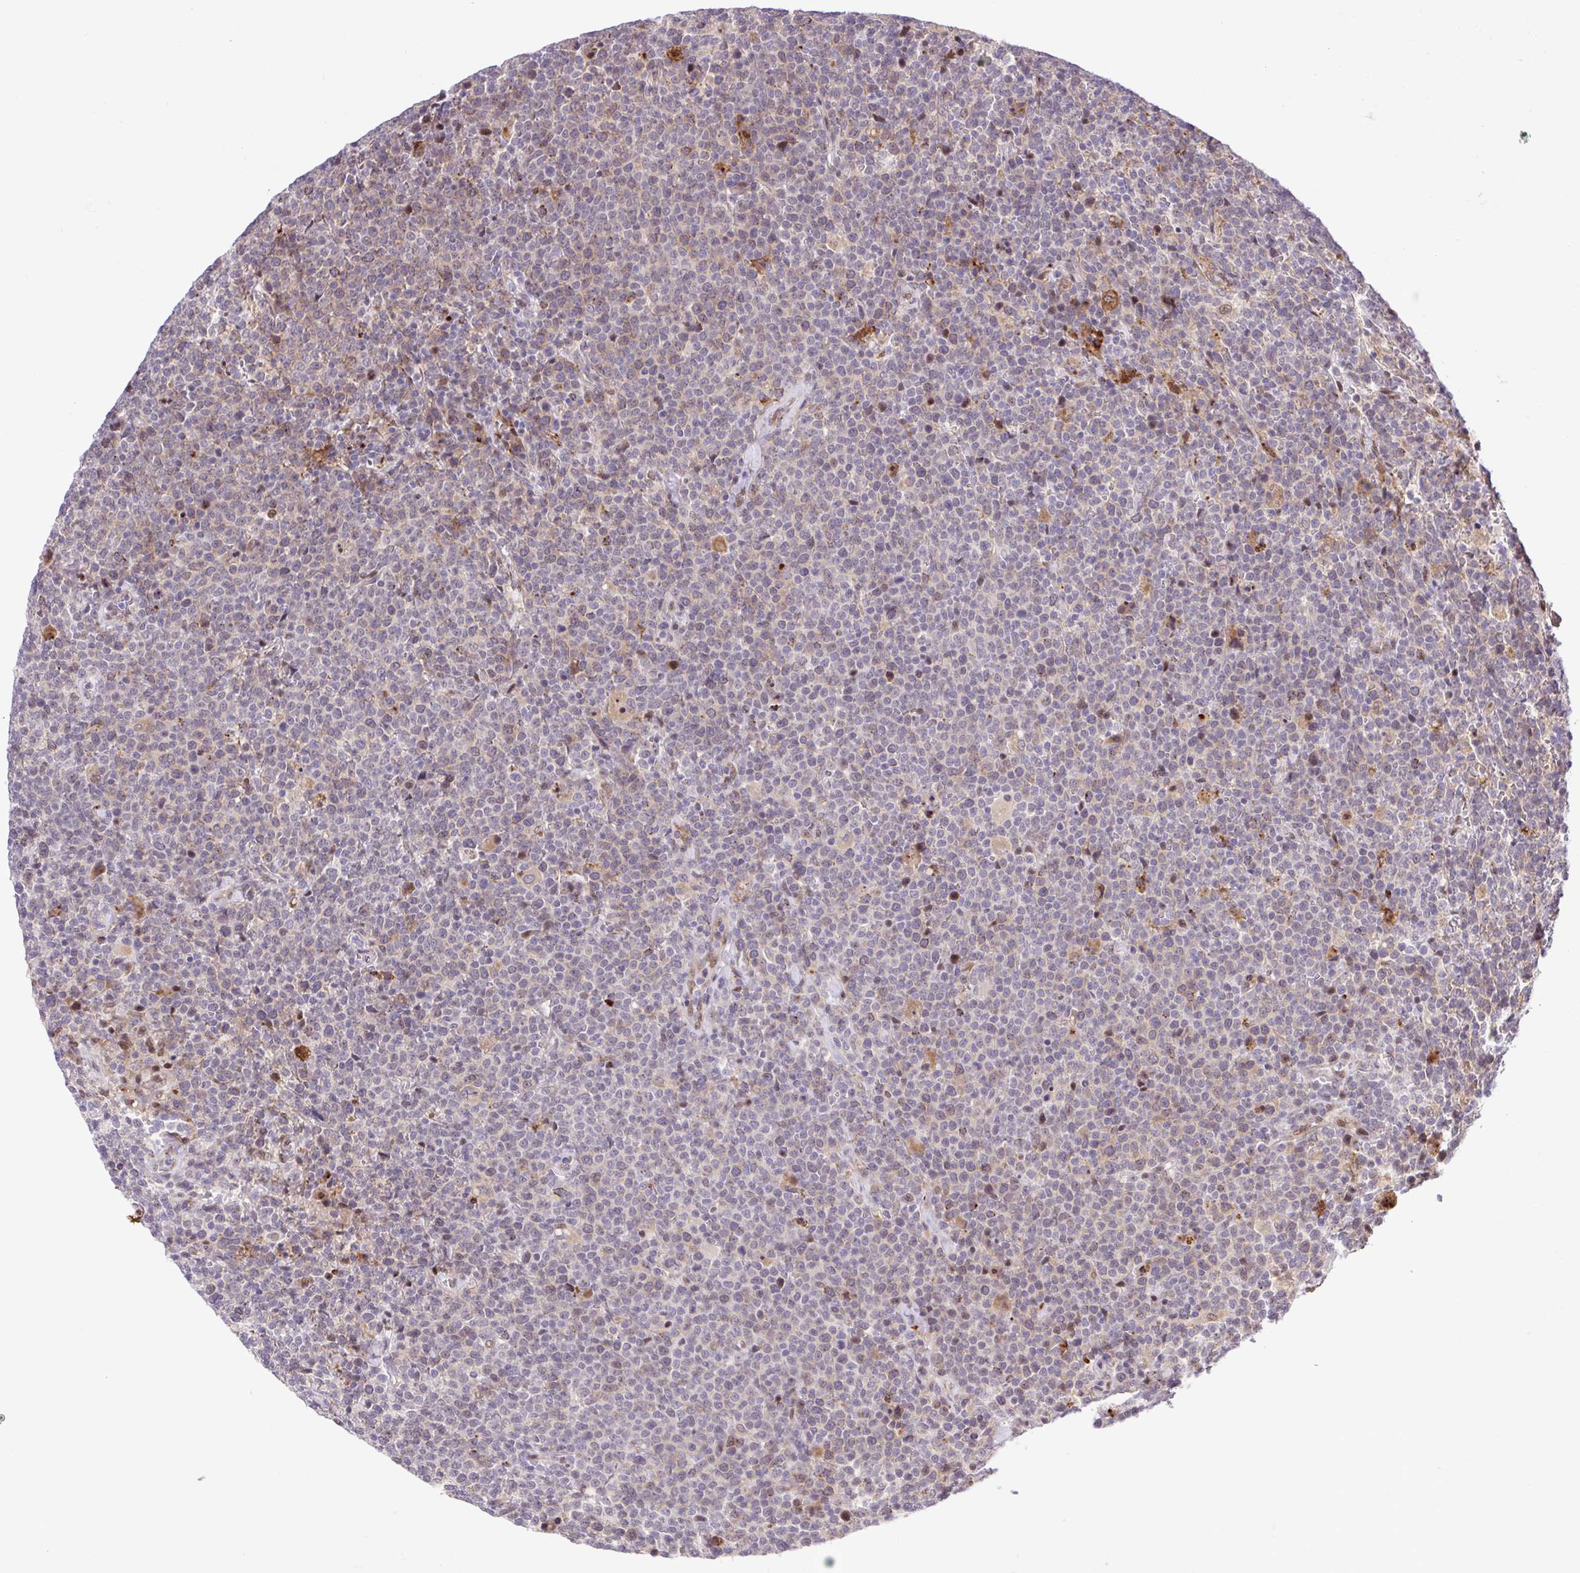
{"staining": {"intensity": "negative", "quantity": "none", "location": "none"}, "tissue": "lymphoma", "cell_type": "Tumor cells", "image_type": "cancer", "snomed": [{"axis": "morphology", "description": "Malignant lymphoma, non-Hodgkin's type, High grade"}, {"axis": "topography", "description": "Lymph node"}], "caption": "Micrograph shows no significant protein positivity in tumor cells of lymphoma.", "gene": "ERG", "patient": {"sex": "male", "age": 61}}